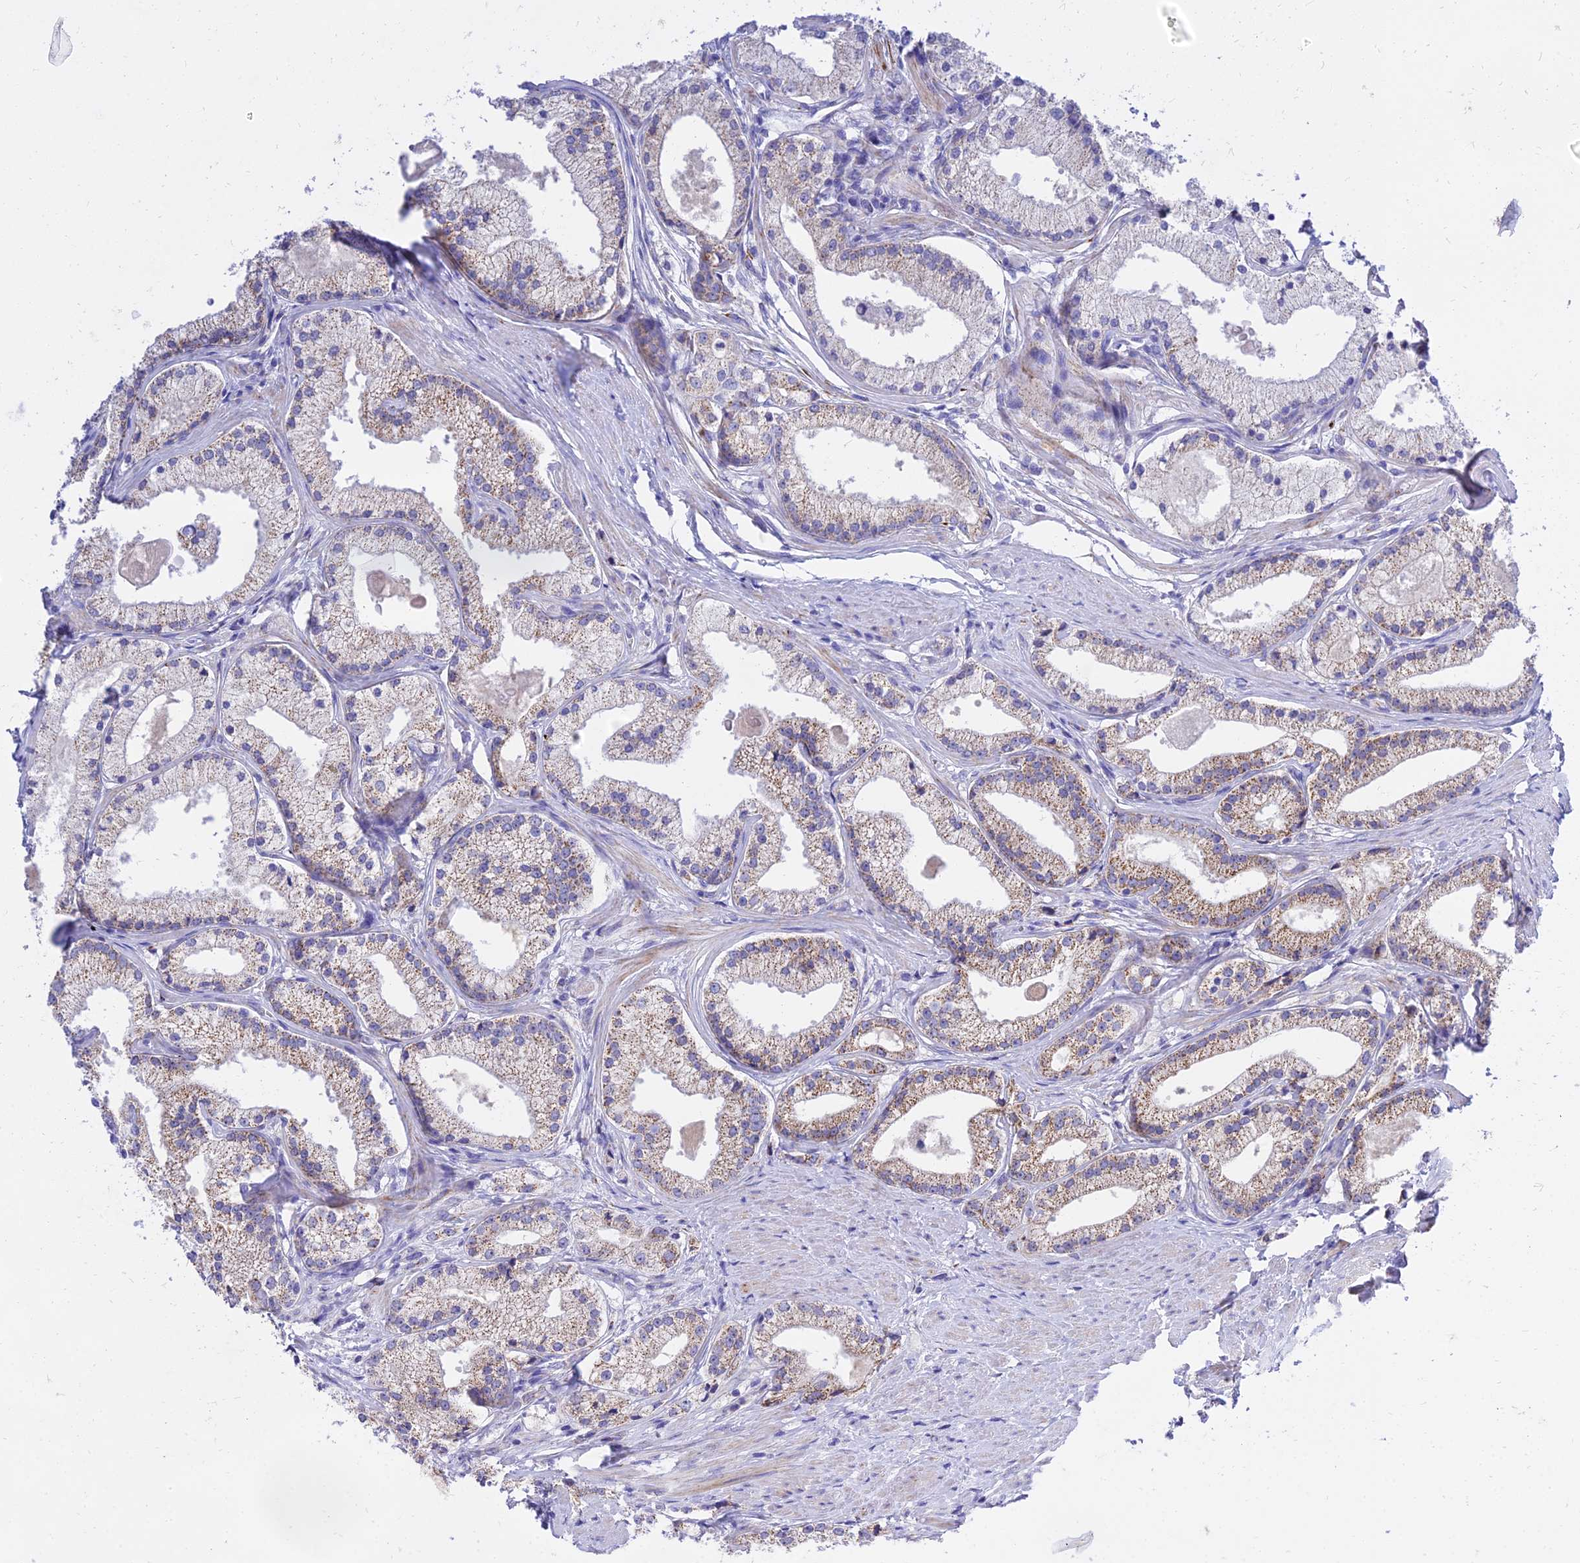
{"staining": {"intensity": "moderate", "quantity": "25%-75%", "location": "cytoplasmic/membranous"}, "tissue": "prostate cancer", "cell_type": "Tumor cells", "image_type": "cancer", "snomed": [{"axis": "morphology", "description": "Adenocarcinoma, Low grade"}, {"axis": "topography", "description": "Prostate"}], "caption": "The histopathology image exhibits a brown stain indicating the presence of a protein in the cytoplasmic/membranous of tumor cells in prostate cancer (adenocarcinoma (low-grade)).", "gene": "PKN3", "patient": {"sex": "male", "age": 57}}